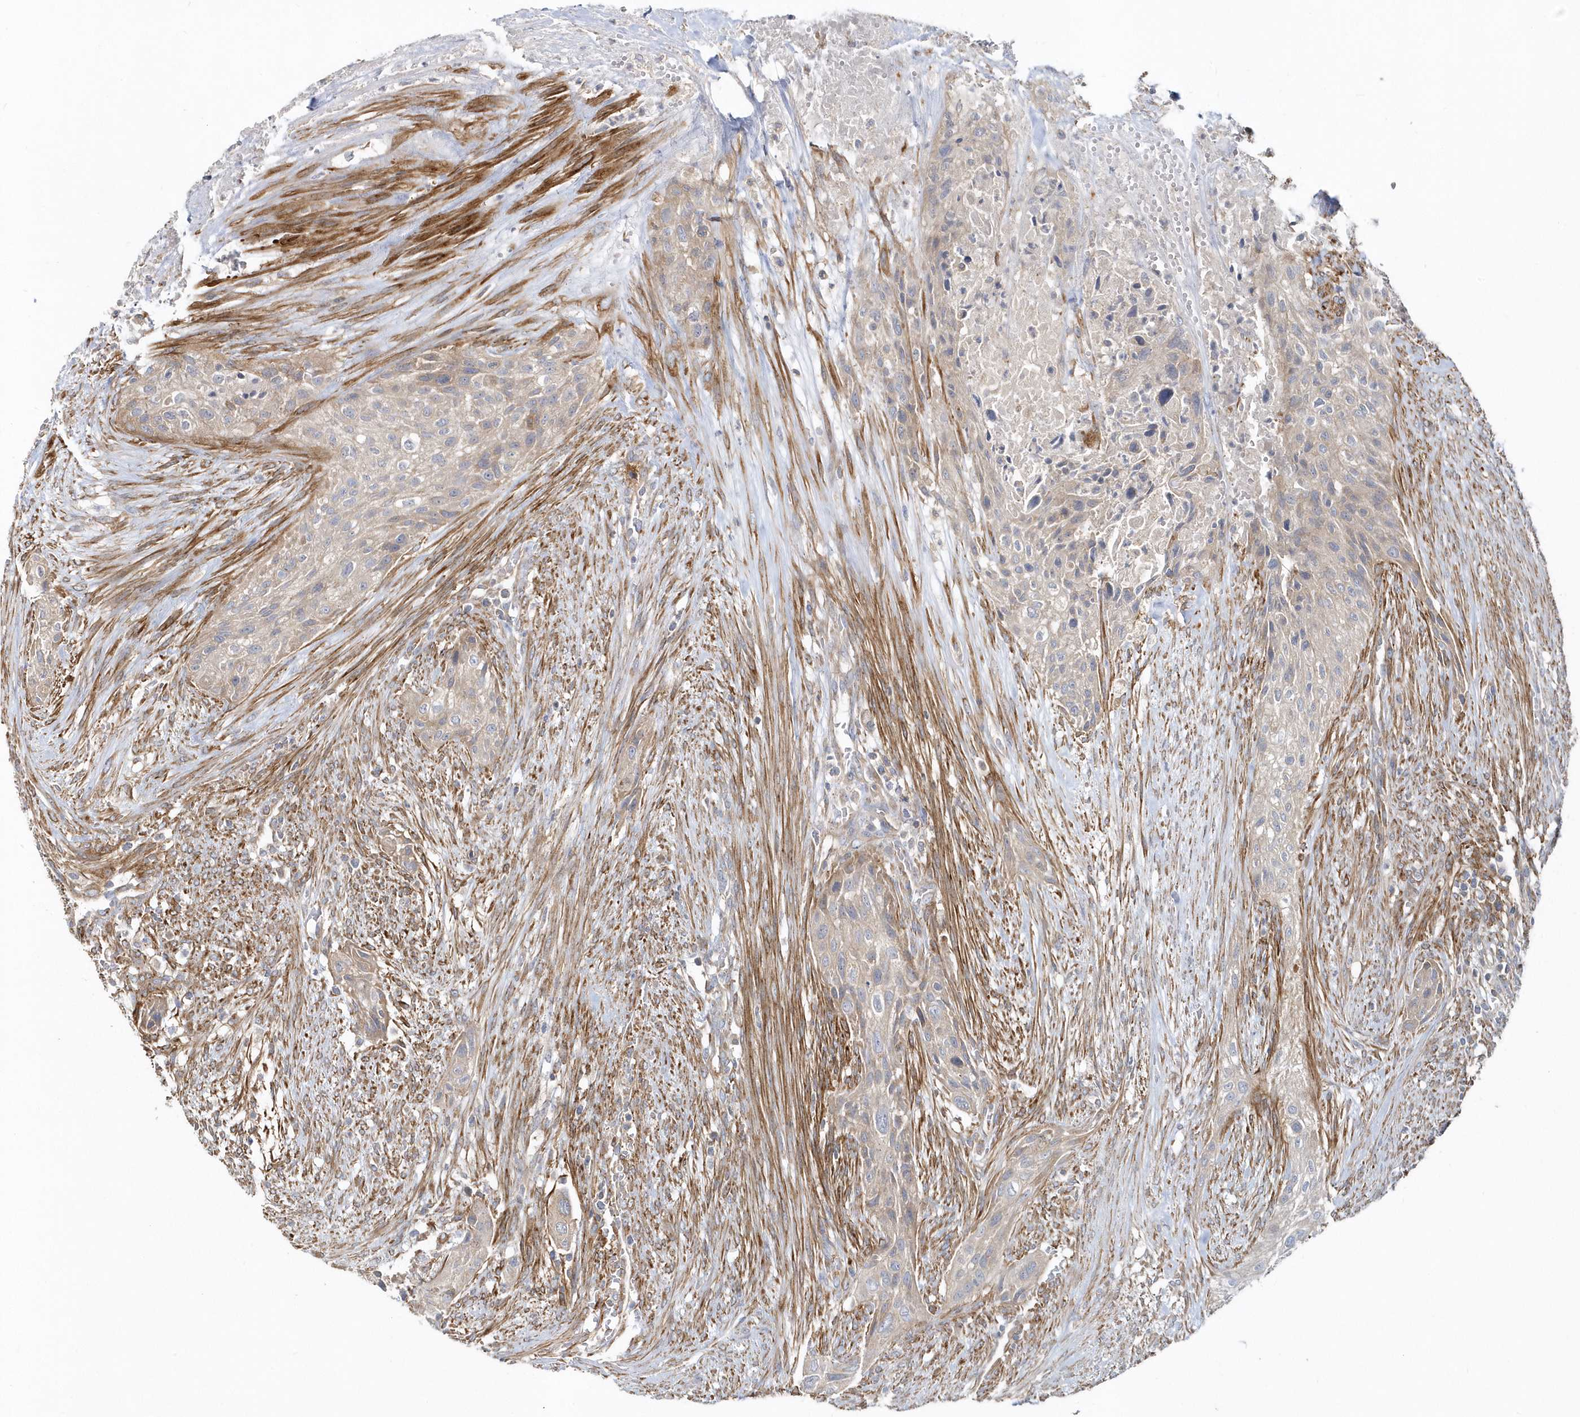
{"staining": {"intensity": "weak", "quantity": "25%-75%", "location": "cytoplasmic/membranous"}, "tissue": "urothelial cancer", "cell_type": "Tumor cells", "image_type": "cancer", "snomed": [{"axis": "morphology", "description": "Urothelial carcinoma, High grade"}, {"axis": "topography", "description": "Urinary bladder"}], "caption": "Immunohistochemical staining of human urothelial cancer shows low levels of weak cytoplasmic/membranous positivity in approximately 25%-75% of tumor cells. Immunohistochemistry stains the protein in brown and the nuclei are stained blue.", "gene": "LEXM", "patient": {"sex": "male", "age": 35}}